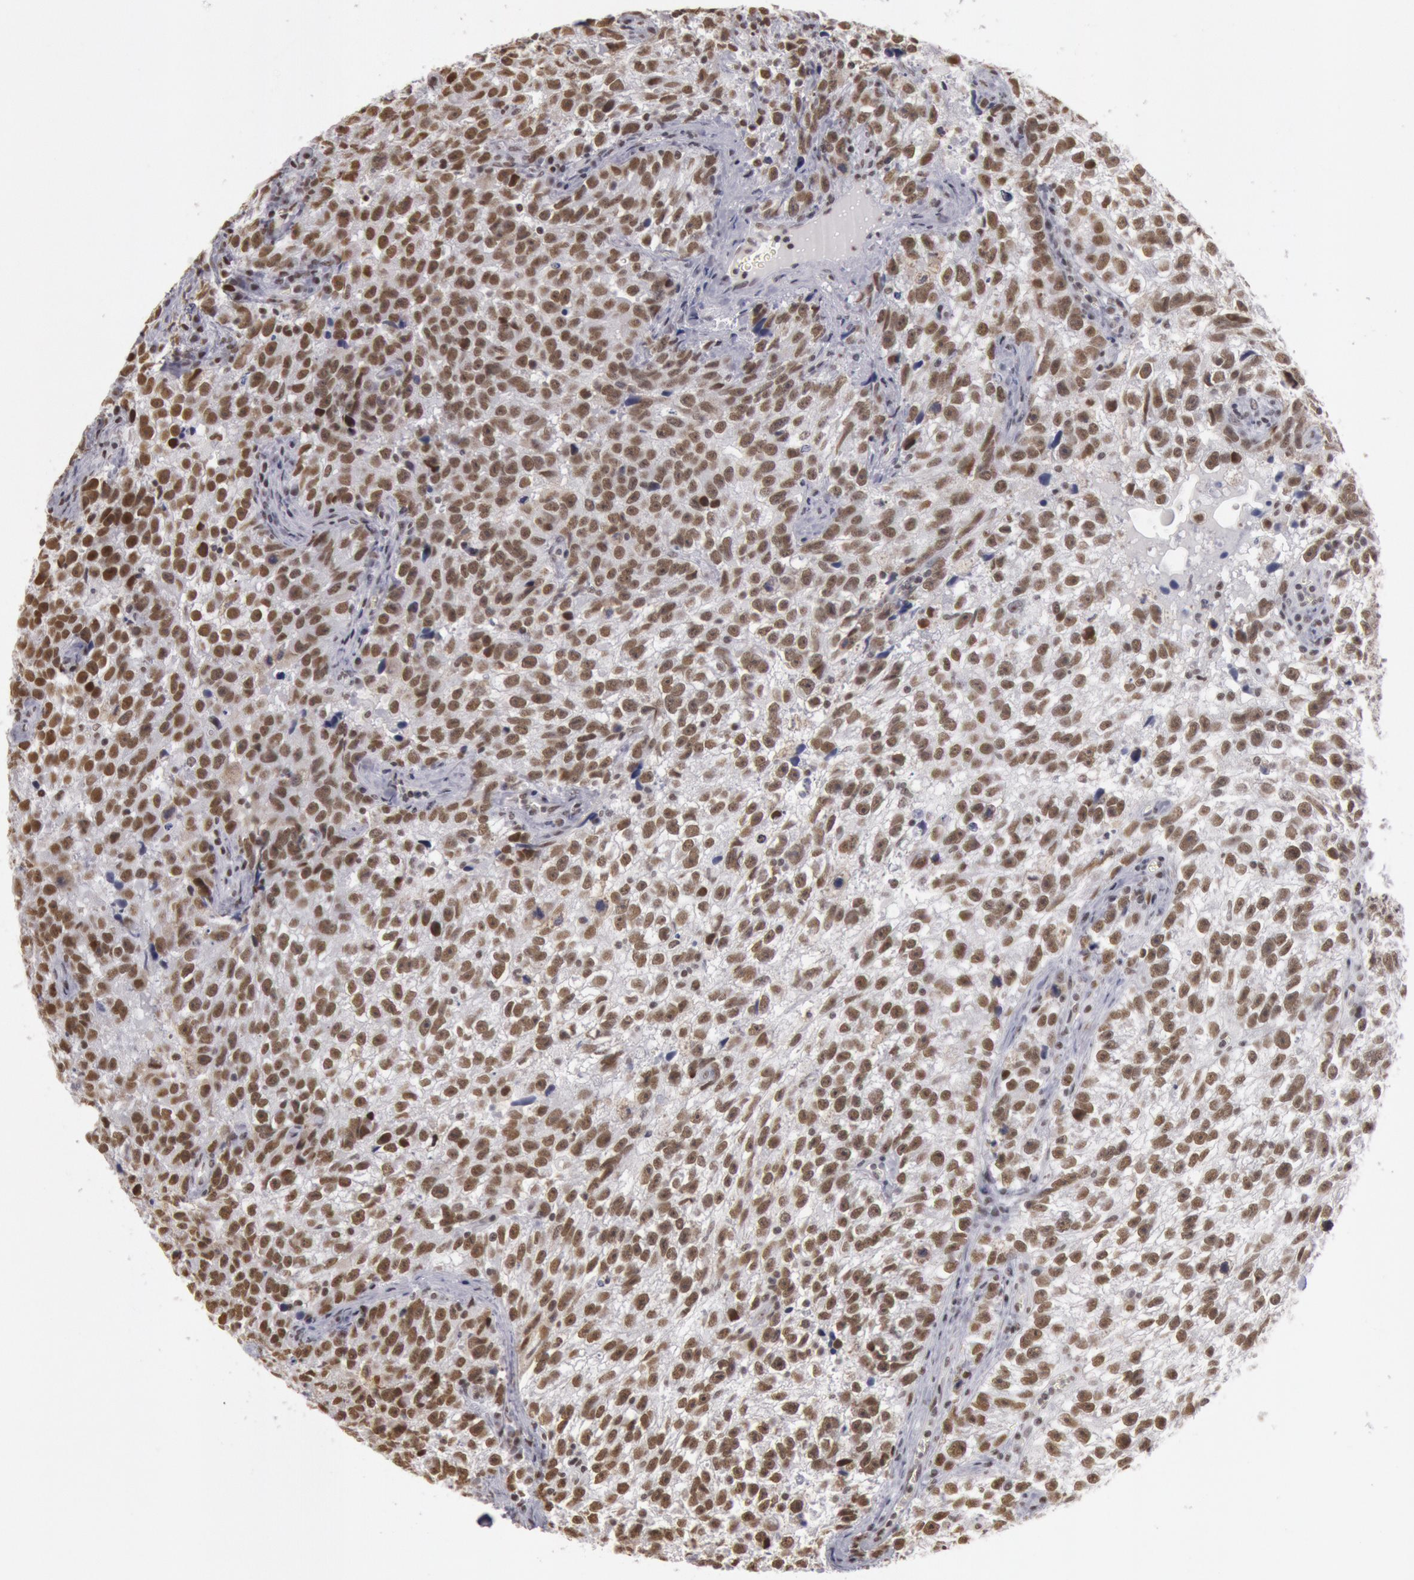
{"staining": {"intensity": "strong", "quantity": ">75%", "location": "nuclear"}, "tissue": "testis cancer", "cell_type": "Tumor cells", "image_type": "cancer", "snomed": [{"axis": "morphology", "description": "Seminoma, NOS"}, {"axis": "topography", "description": "Testis"}], "caption": "Immunohistochemistry (IHC) of human testis cancer displays high levels of strong nuclear expression in about >75% of tumor cells.", "gene": "ESS2", "patient": {"sex": "male", "age": 38}}